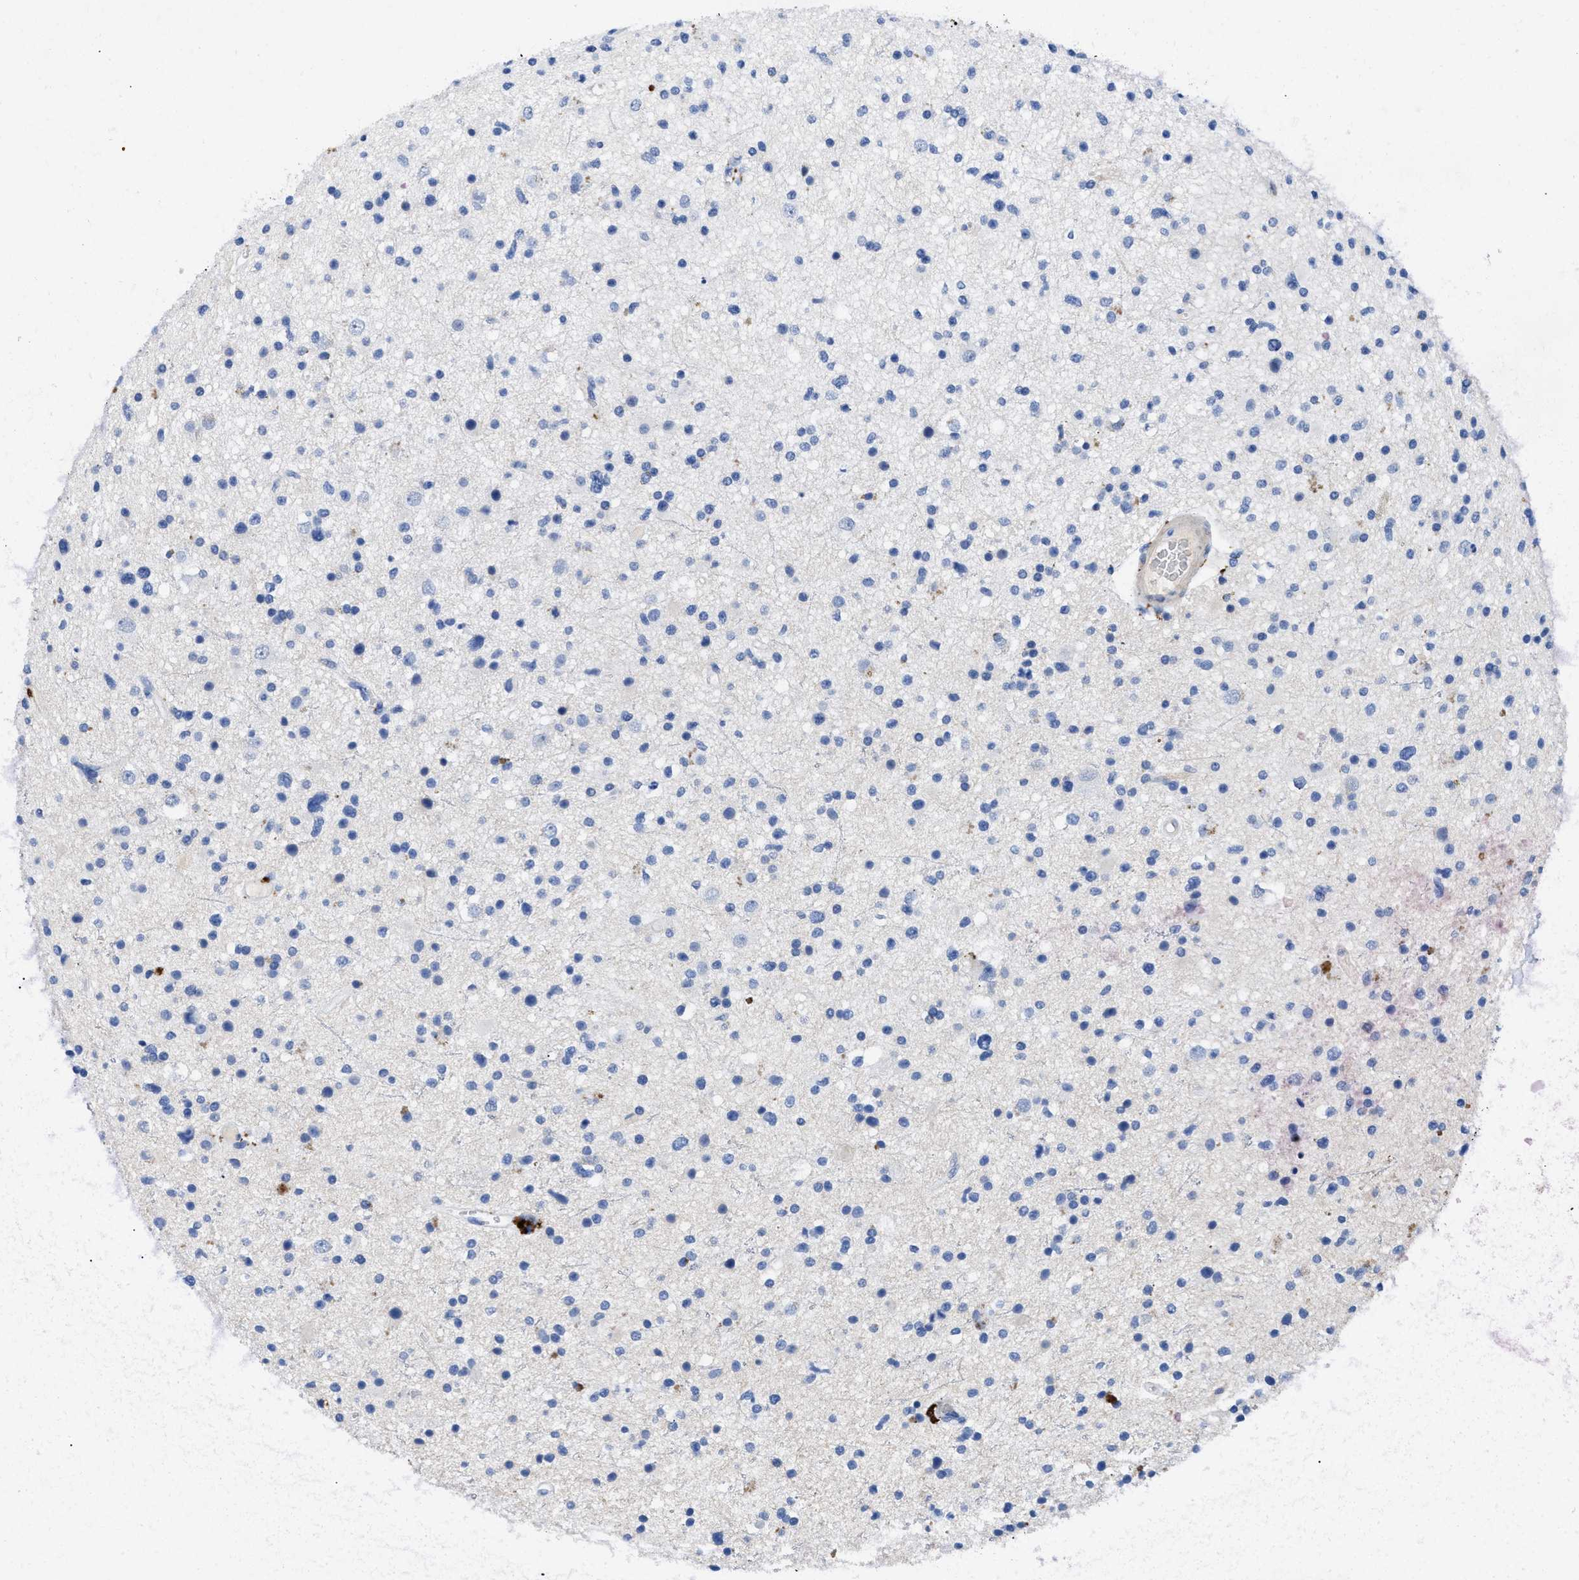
{"staining": {"intensity": "negative", "quantity": "none", "location": "none"}, "tissue": "glioma", "cell_type": "Tumor cells", "image_type": "cancer", "snomed": [{"axis": "morphology", "description": "Glioma, malignant, High grade"}, {"axis": "topography", "description": "Brain"}], "caption": "Protein analysis of glioma displays no significant staining in tumor cells. (Stains: DAB immunohistochemistry with hematoxylin counter stain, Microscopy: brightfield microscopy at high magnification).", "gene": "TMEM68", "patient": {"sex": "male", "age": 33}}